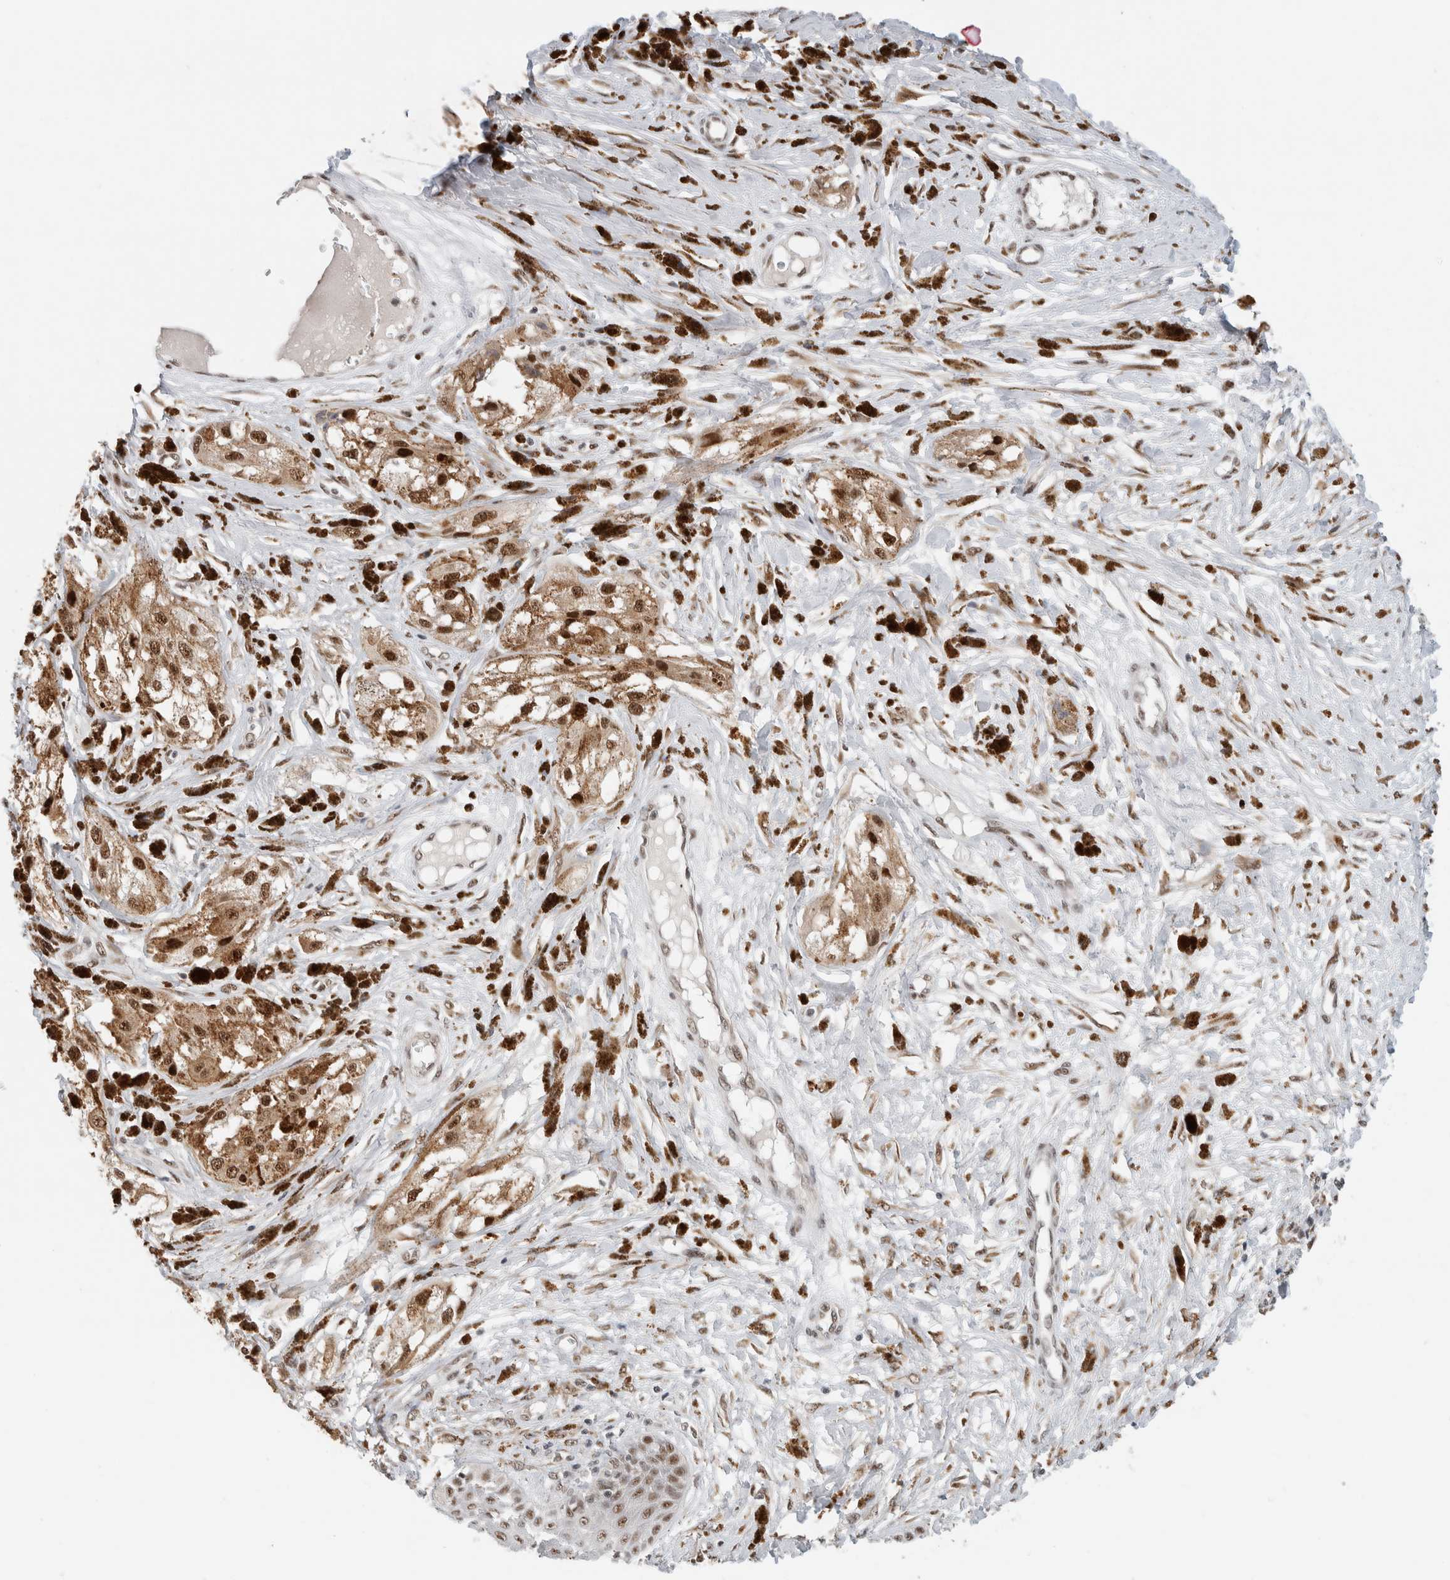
{"staining": {"intensity": "moderate", "quantity": ">75%", "location": "cytoplasmic/membranous,nuclear"}, "tissue": "melanoma", "cell_type": "Tumor cells", "image_type": "cancer", "snomed": [{"axis": "morphology", "description": "Malignant melanoma, NOS"}, {"axis": "topography", "description": "Skin"}], "caption": "Moderate cytoplasmic/membranous and nuclear protein positivity is identified in approximately >75% of tumor cells in melanoma.", "gene": "NCAPG2", "patient": {"sex": "male", "age": 88}}